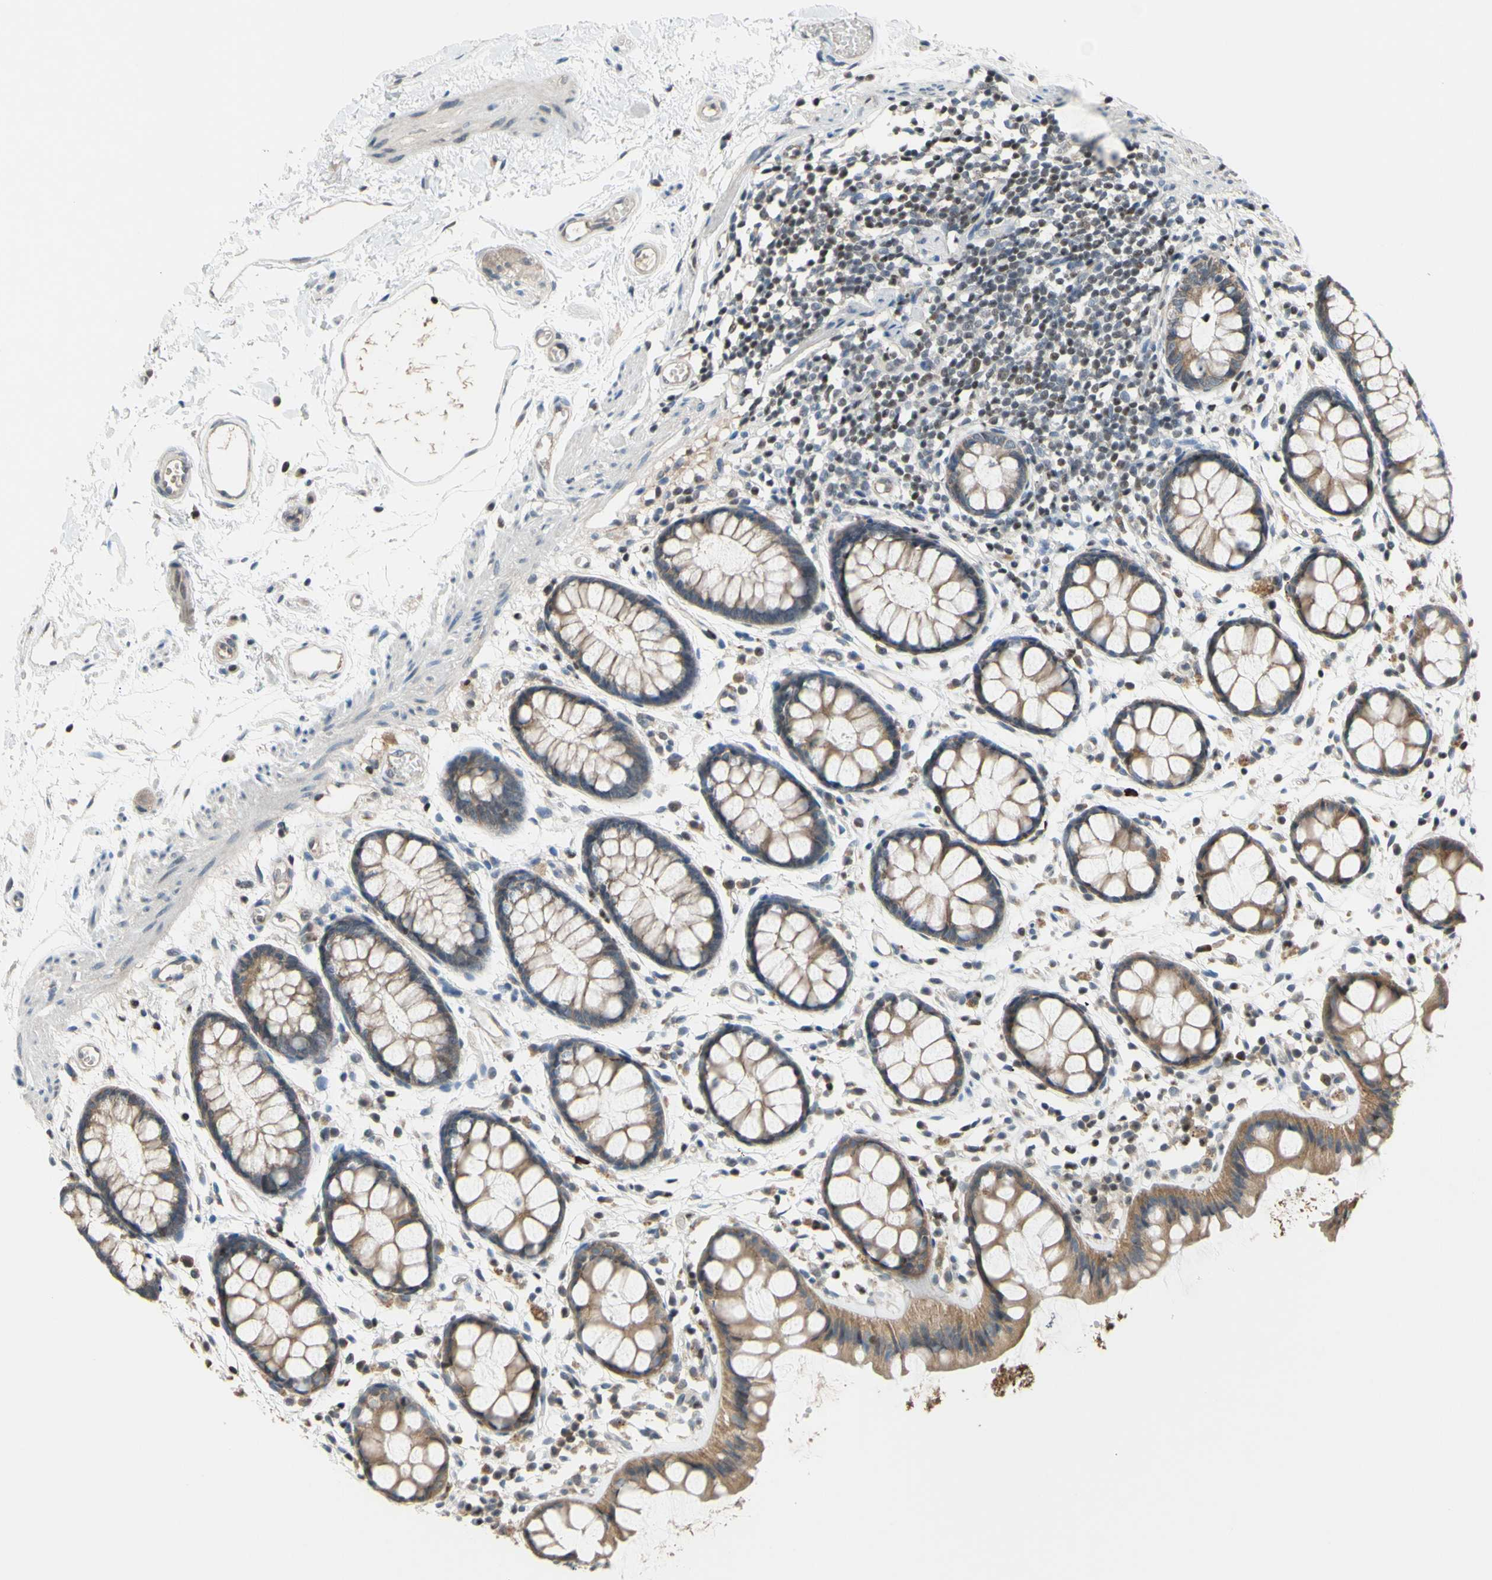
{"staining": {"intensity": "moderate", "quantity": ">75%", "location": "cytoplasmic/membranous"}, "tissue": "rectum", "cell_type": "Glandular cells", "image_type": "normal", "snomed": [{"axis": "morphology", "description": "Normal tissue, NOS"}, {"axis": "topography", "description": "Rectum"}], "caption": "Immunohistochemical staining of normal human rectum reveals moderate cytoplasmic/membranous protein staining in approximately >75% of glandular cells. (DAB (3,3'-diaminobenzidine) = brown stain, brightfield microscopy at high magnification).", "gene": "SP4", "patient": {"sex": "female", "age": 66}}